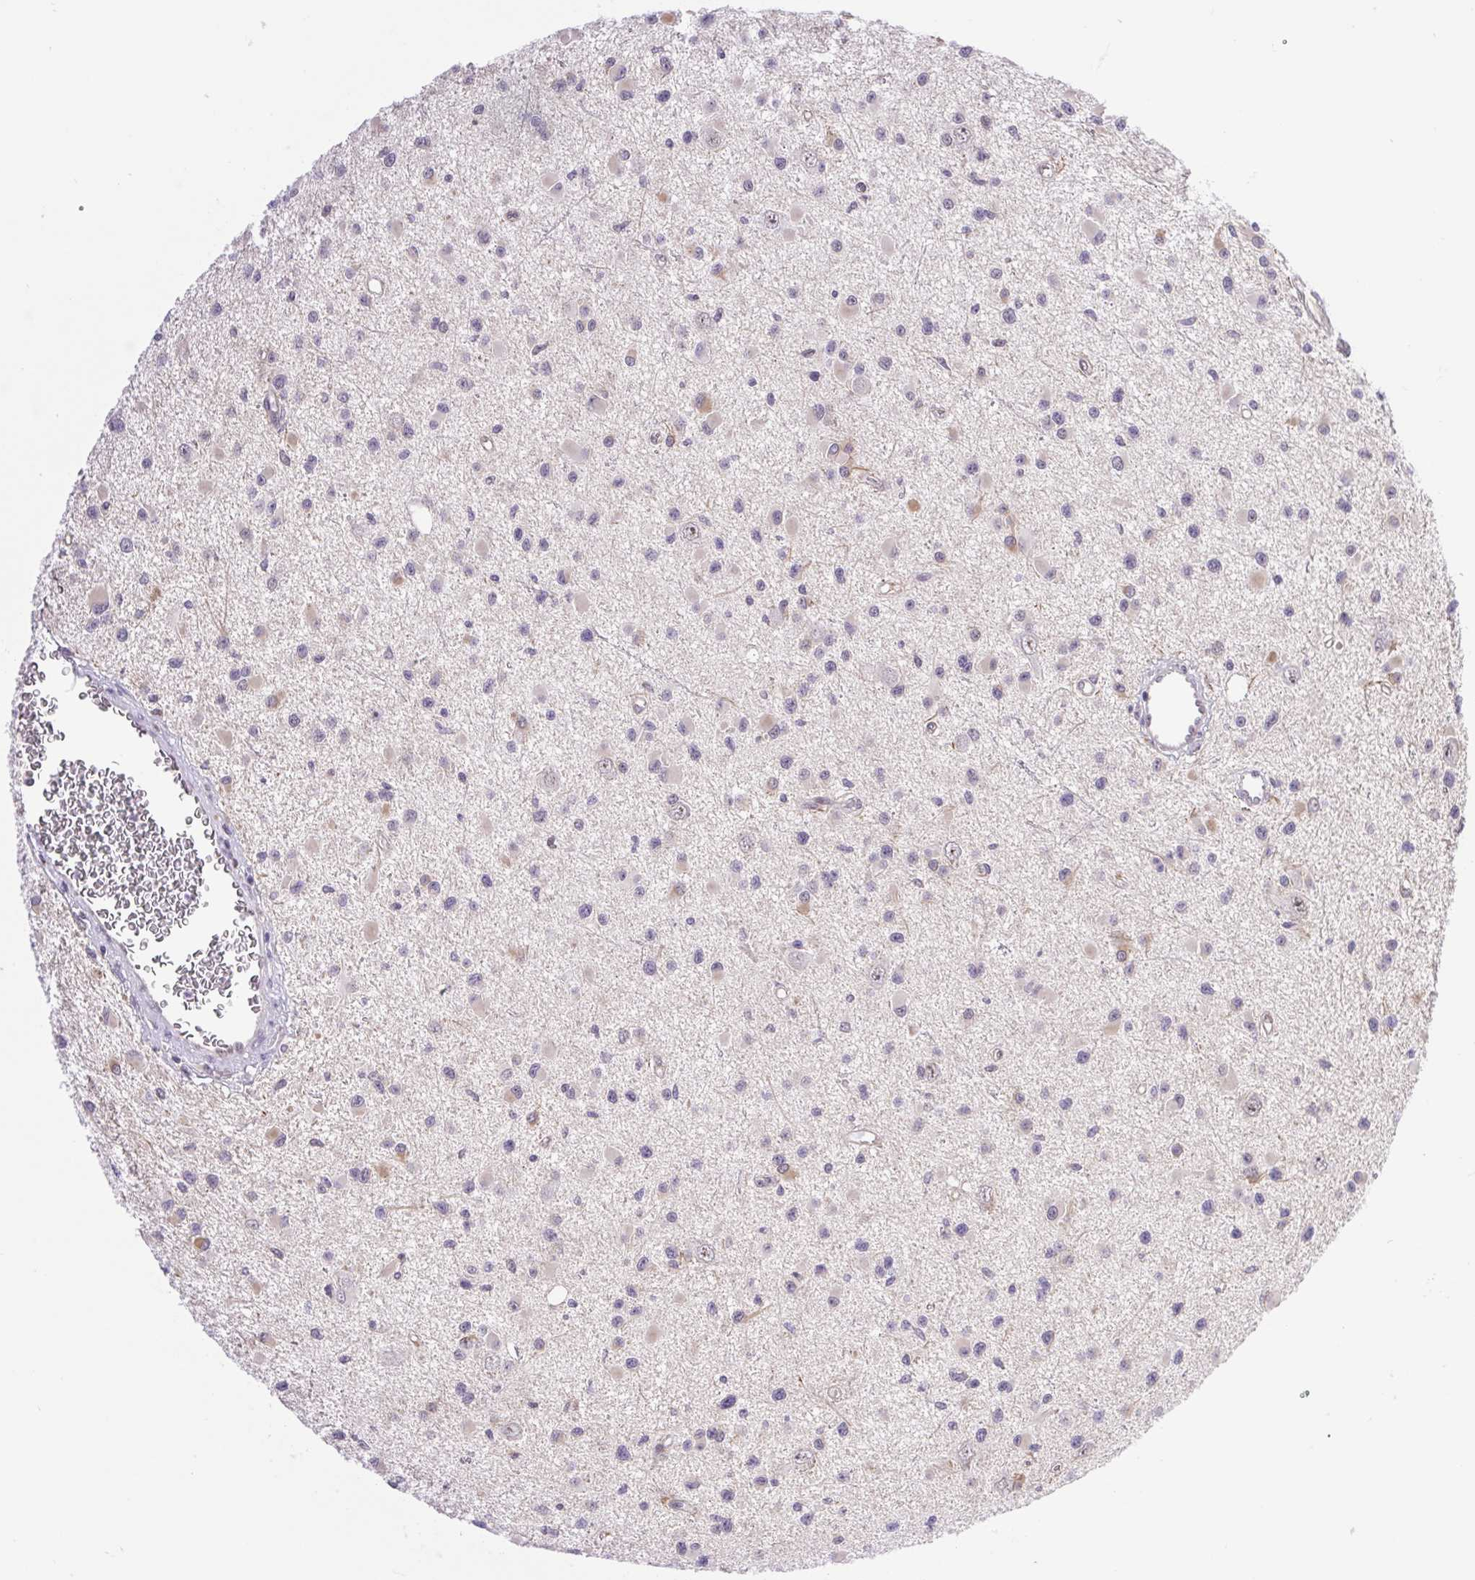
{"staining": {"intensity": "weak", "quantity": "<25%", "location": "cytoplasmic/membranous"}, "tissue": "glioma", "cell_type": "Tumor cells", "image_type": "cancer", "snomed": [{"axis": "morphology", "description": "Glioma, malignant, High grade"}, {"axis": "topography", "description": "Brain"}], "caption": "Immunohistochemistry (IHC) image of neoplastic tissue: human glioma stained with DAB (3,3'-diaminobenzidine) exhibits no significant protein expression in tumor cells.", "gene": "ERG", "patient": {"sex": "male", "age": 54}}